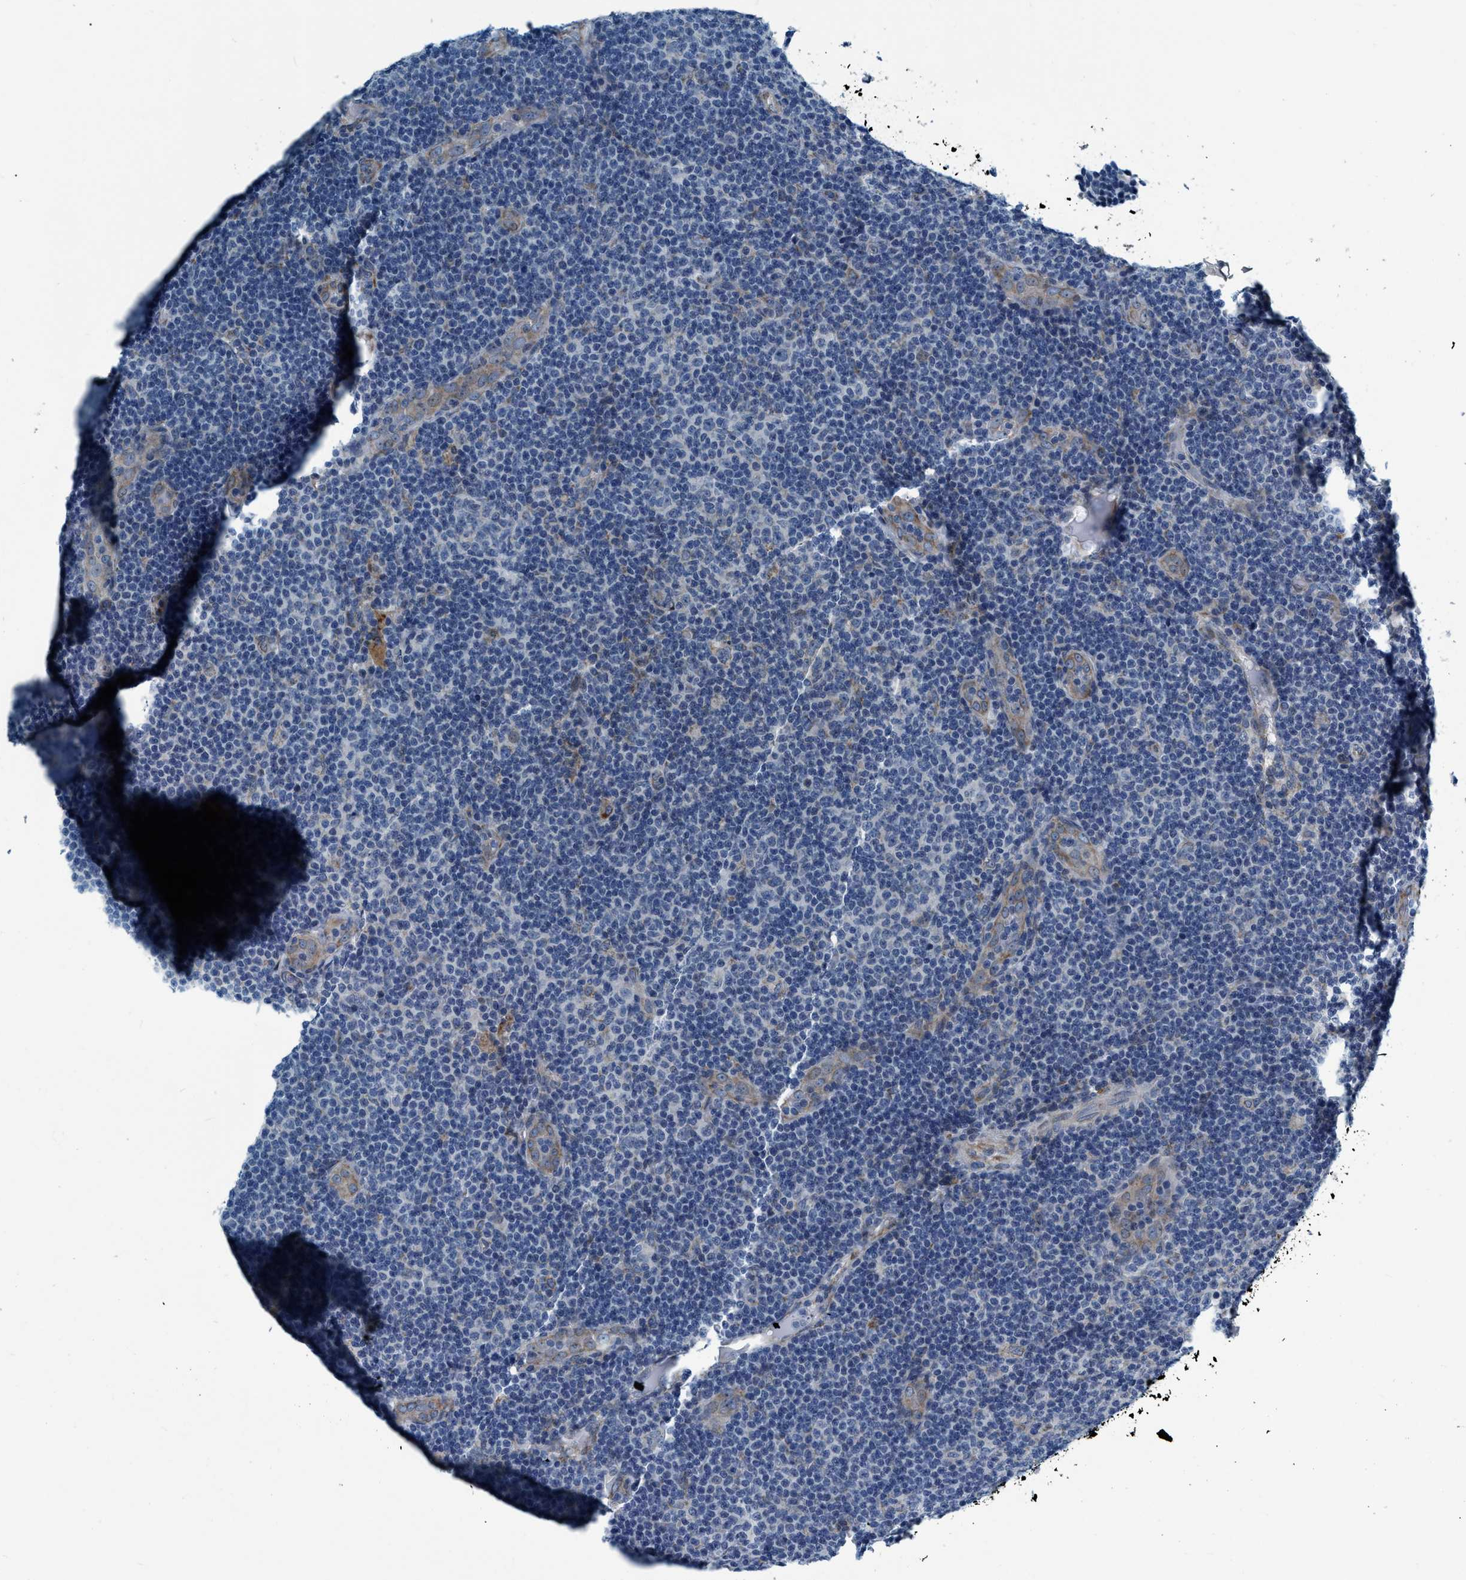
{"staining": {"intensity": "negative", "quantity": "none", "location": "none"}, "tissue": "lymphoma", "cell_type": "Tumor cells", "image_type": "cancer", "snomed": [{"axis": "morphology", "description": "Malignant lymphoma, non-Hodgkin's type, Low grade"}, {"axis": "topography", "description": "Lymph node"}], "caption": "DAB immunohistochemical staining of lymphoma exhibits no significant expression in tumor cells.", "gene": "ARMC9", "patient": {"sex": "male", "age": 83}}